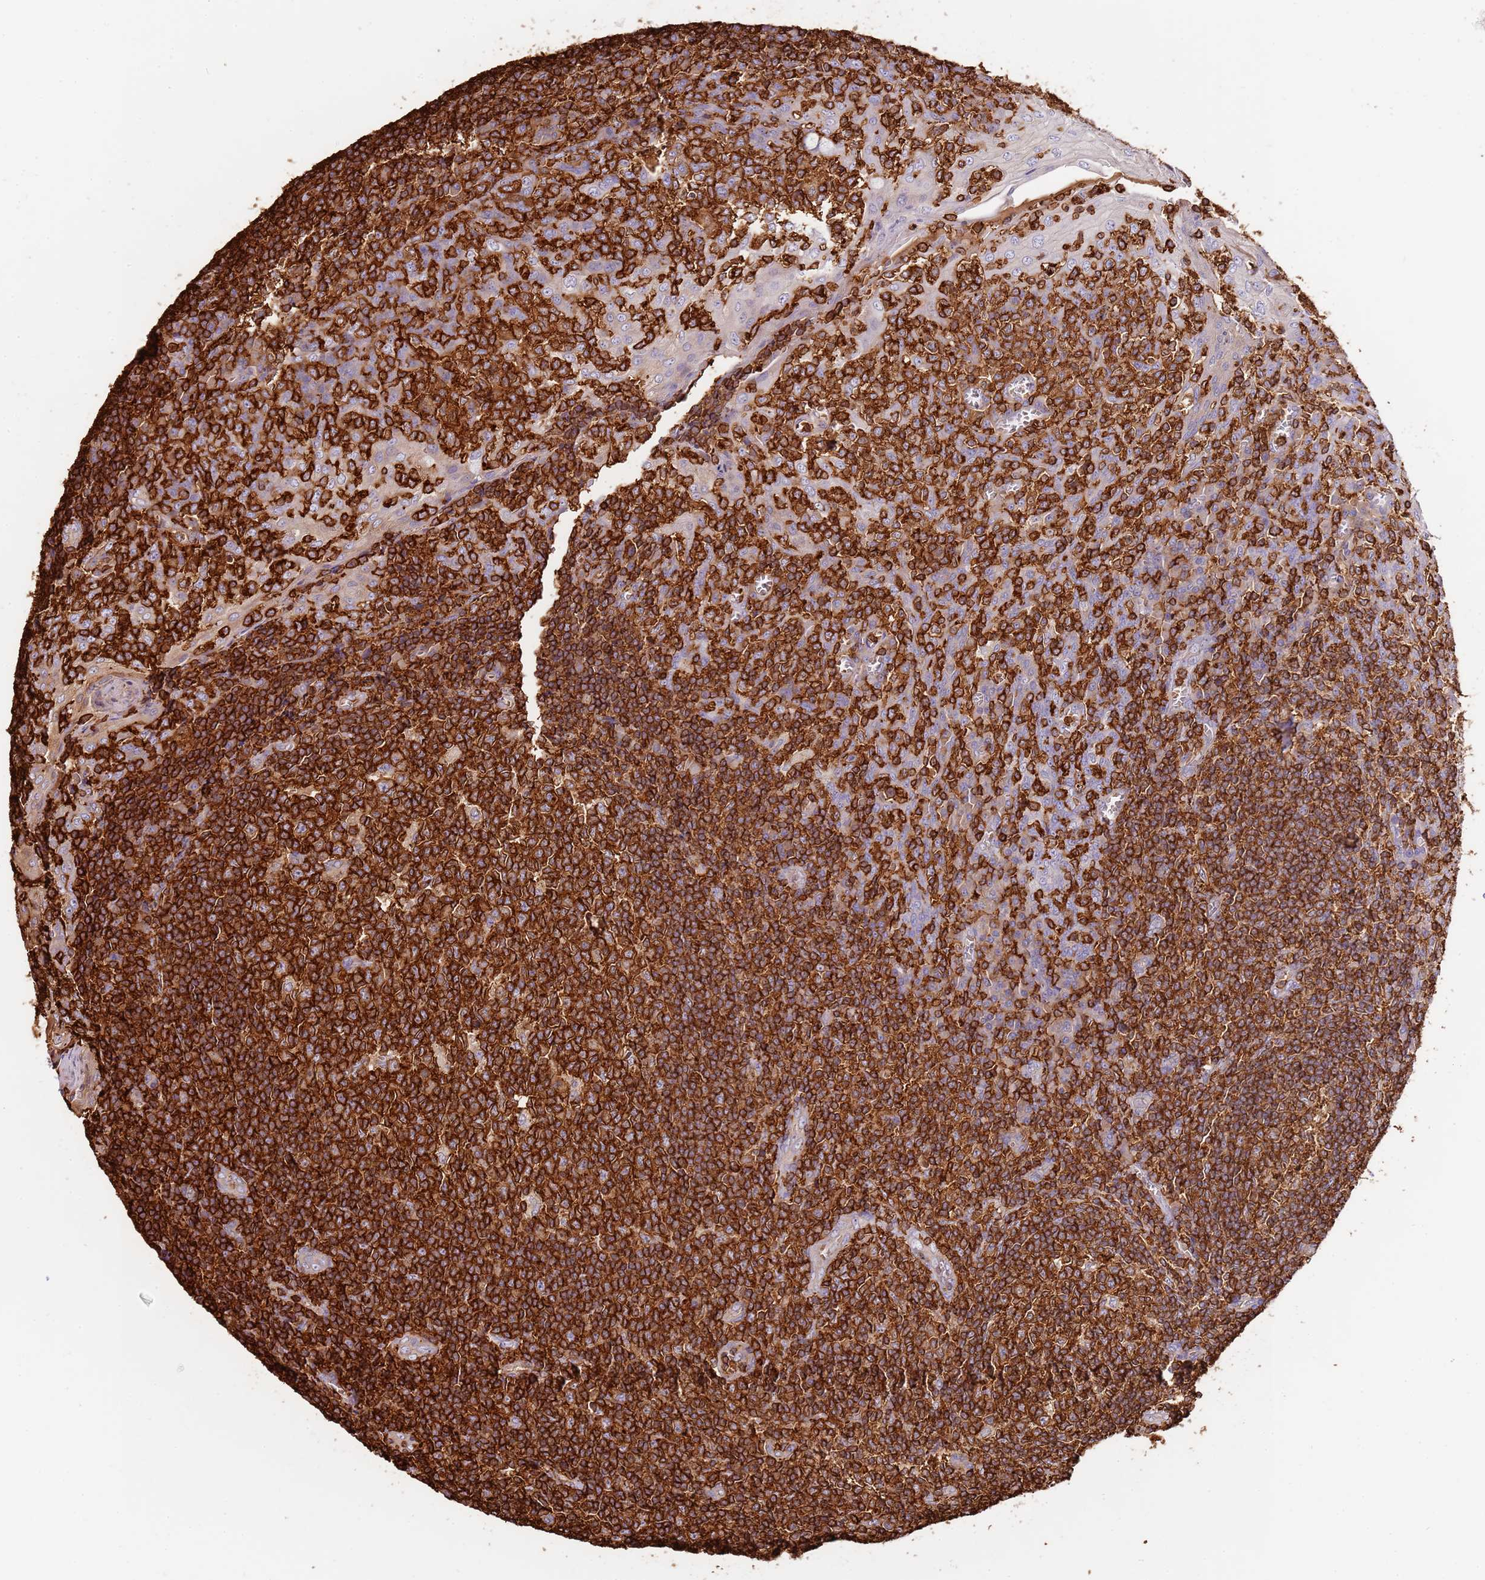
{"staining": {"intensity": "strong", "quantity": ">75%", "location": "cytoplasmic/membranous"}, "tissue": "tonsil", "cell_type": "Germinal center cells", "image_type": "normal", "snomed": [{"axis": "morphology", "description": "Normal tissue, NOS"}, {"axis": "topography", "description": "Tonsil"}], "caption": "Immunohistochemical staining of normal tonsil exhibits strong cytoplasmic/membranous protein staining in about >75% of germinal center cells.", "gene": "OR6P1", "patient": {"sex": "female", "age": 19}}